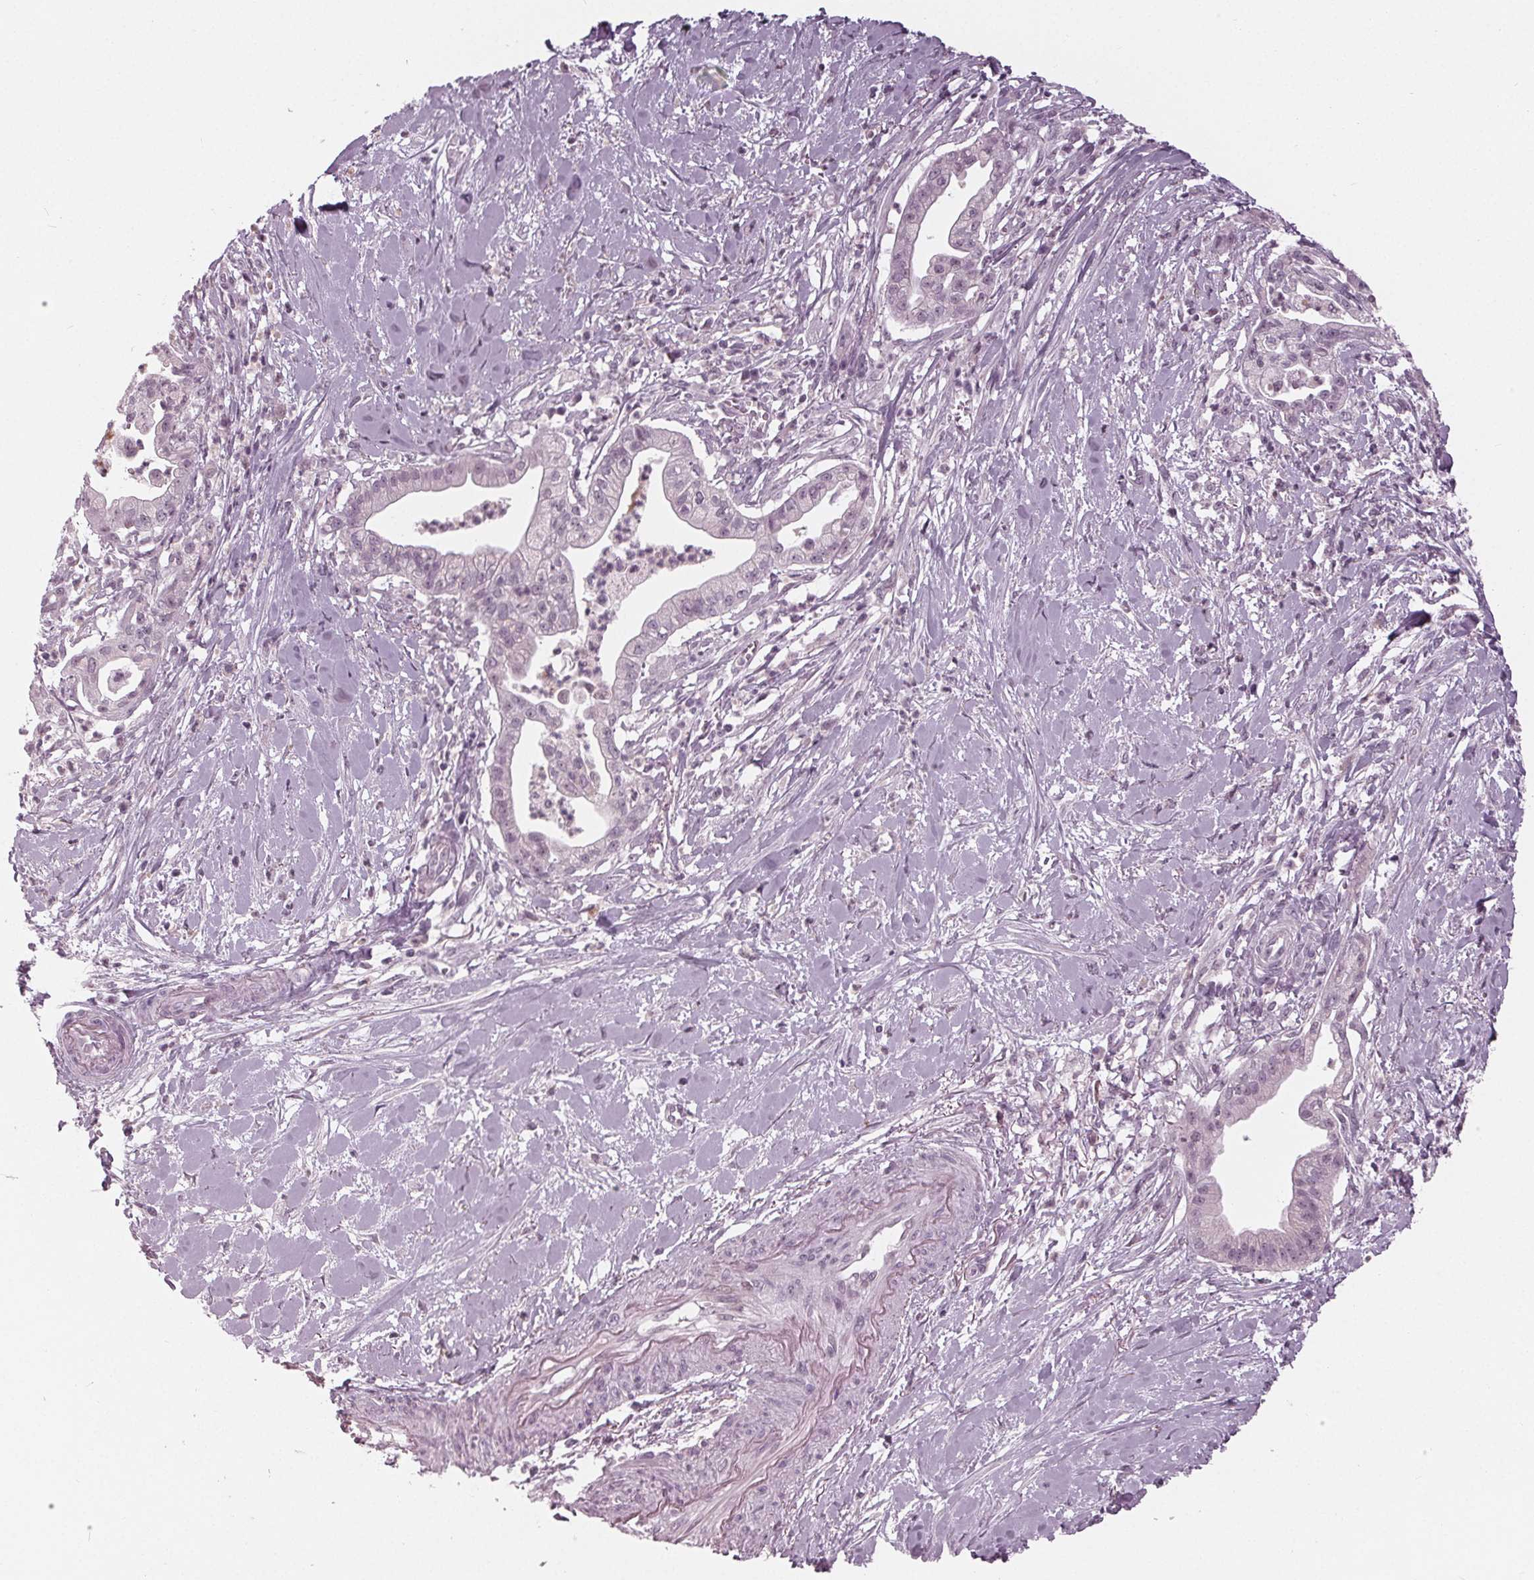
{"staining": {"intensity": "negative", "quantity": "none", "location": "none"}, "tissue": "pancreatic cancer", "cell_type": "Tumor cells", "image_type": "cancer", "snomed": [{"axis": "morphology", "description": "Normal tissue, NOS"}, {"axis": "morphology", "description": "Adenocarcinoma, NOS"}, {"axis": "topography", "description": "Lymph node"}, {"axis": "topography", "description": "Pancreas"}], "caption": "Pancreatic cancer stained for a protein using immunohistochemistry demonstrates no staining tumor cells.", "gene": "ADPRHL1", "patient": {"sex": "female", "age": 58}}